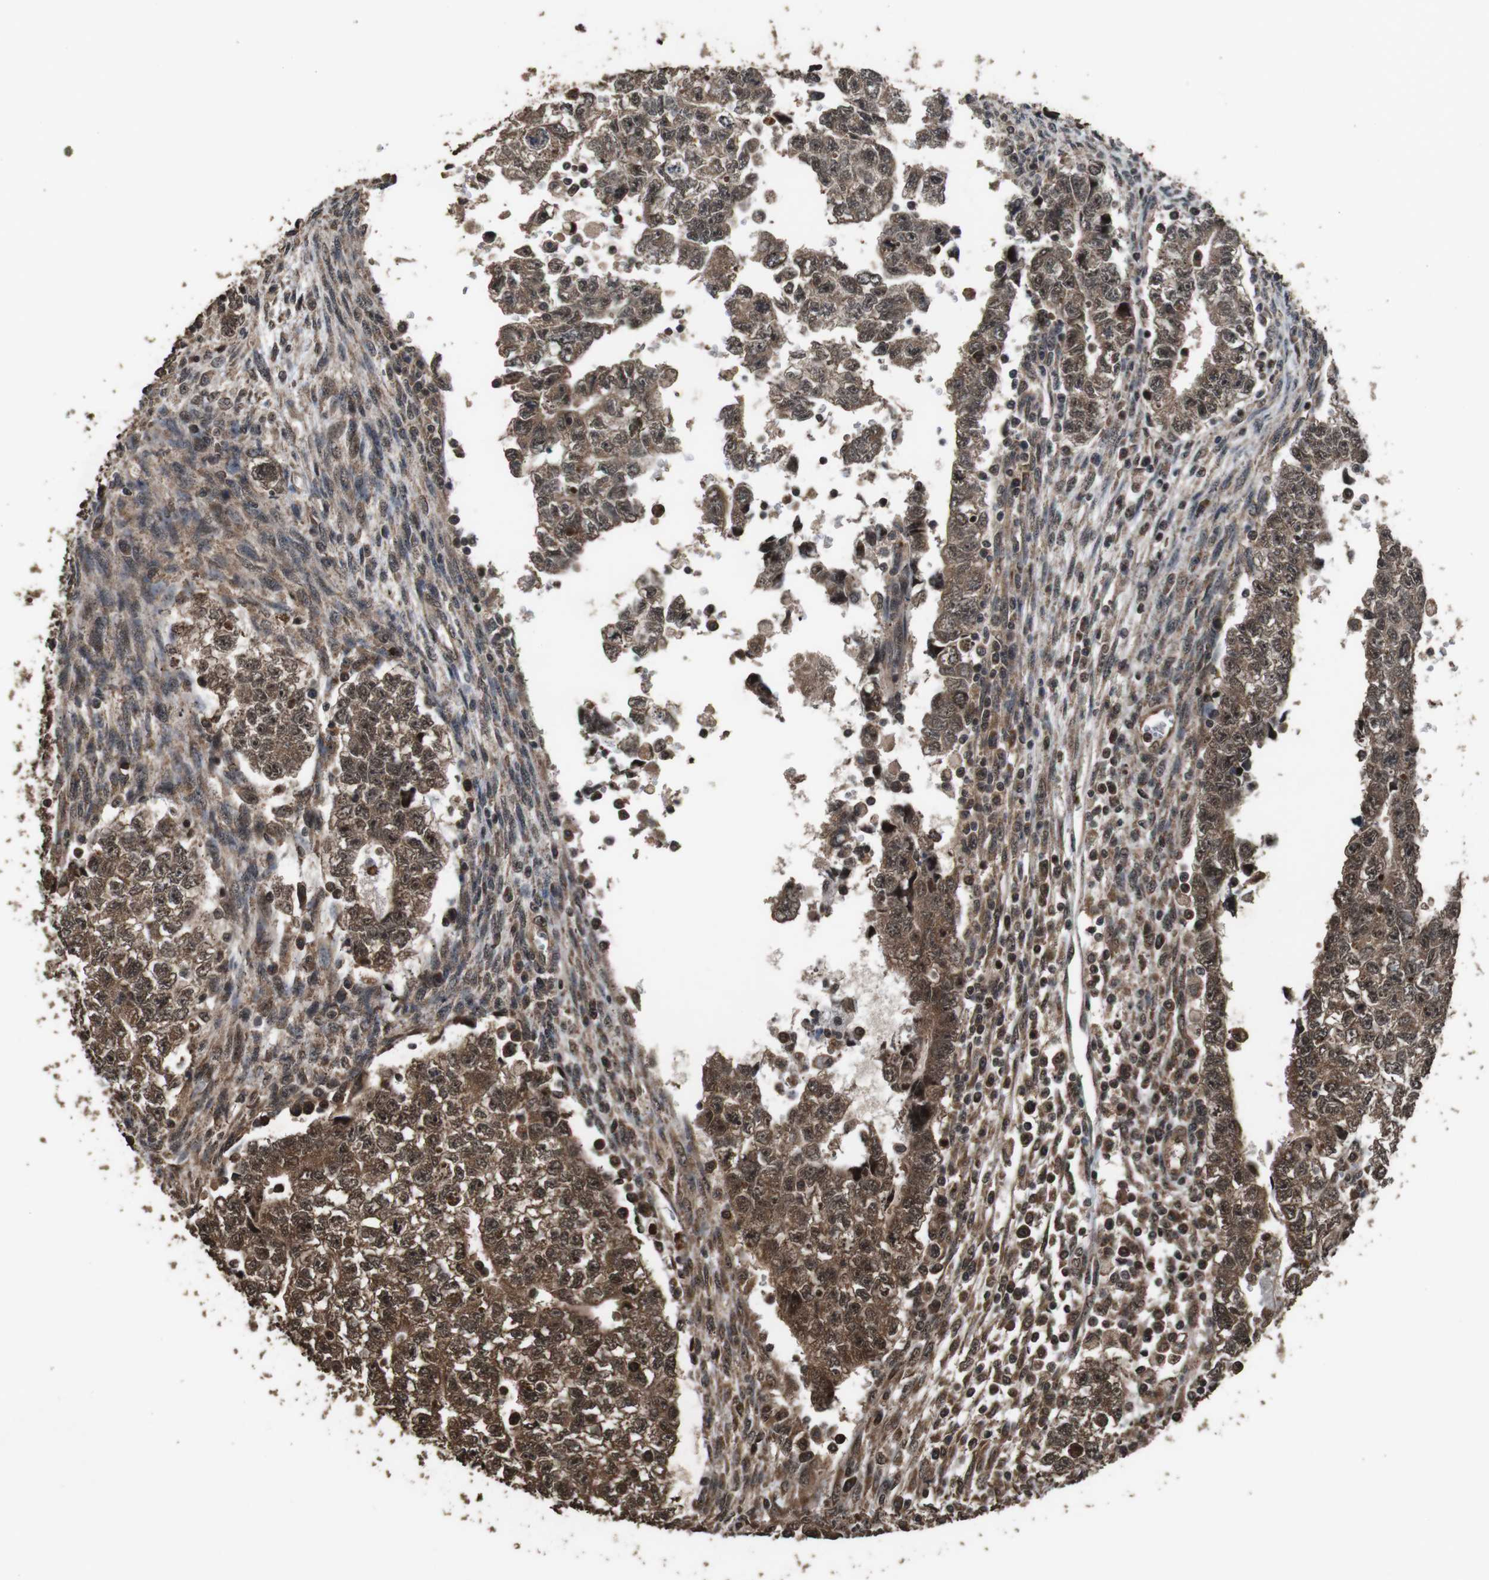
{"staining": {"intensity": "moderate", "quantity": ">75%", "location": "cytoplasmic/membranous,nuclear"}, "tissue": "testis cancer", "cell_type": "Tumor cells", "image_type": "cancer", "snomed": [{"axis": "morphology", "description": "Seminoma, NOS"}, {"axis": "morphology", "description": "Carcinoma, Embryonal, NOS"}, {"axis": "topography", "description": "Testis"}], "caption": "Testis seminoma stained for a protein (brown) shows moderate cytoplasmic/membranous and nuclear positive expression in approximately >75% of tumor cells.", "gene": "RRAS2", "patient": {"sex": "male", "age": 38}}